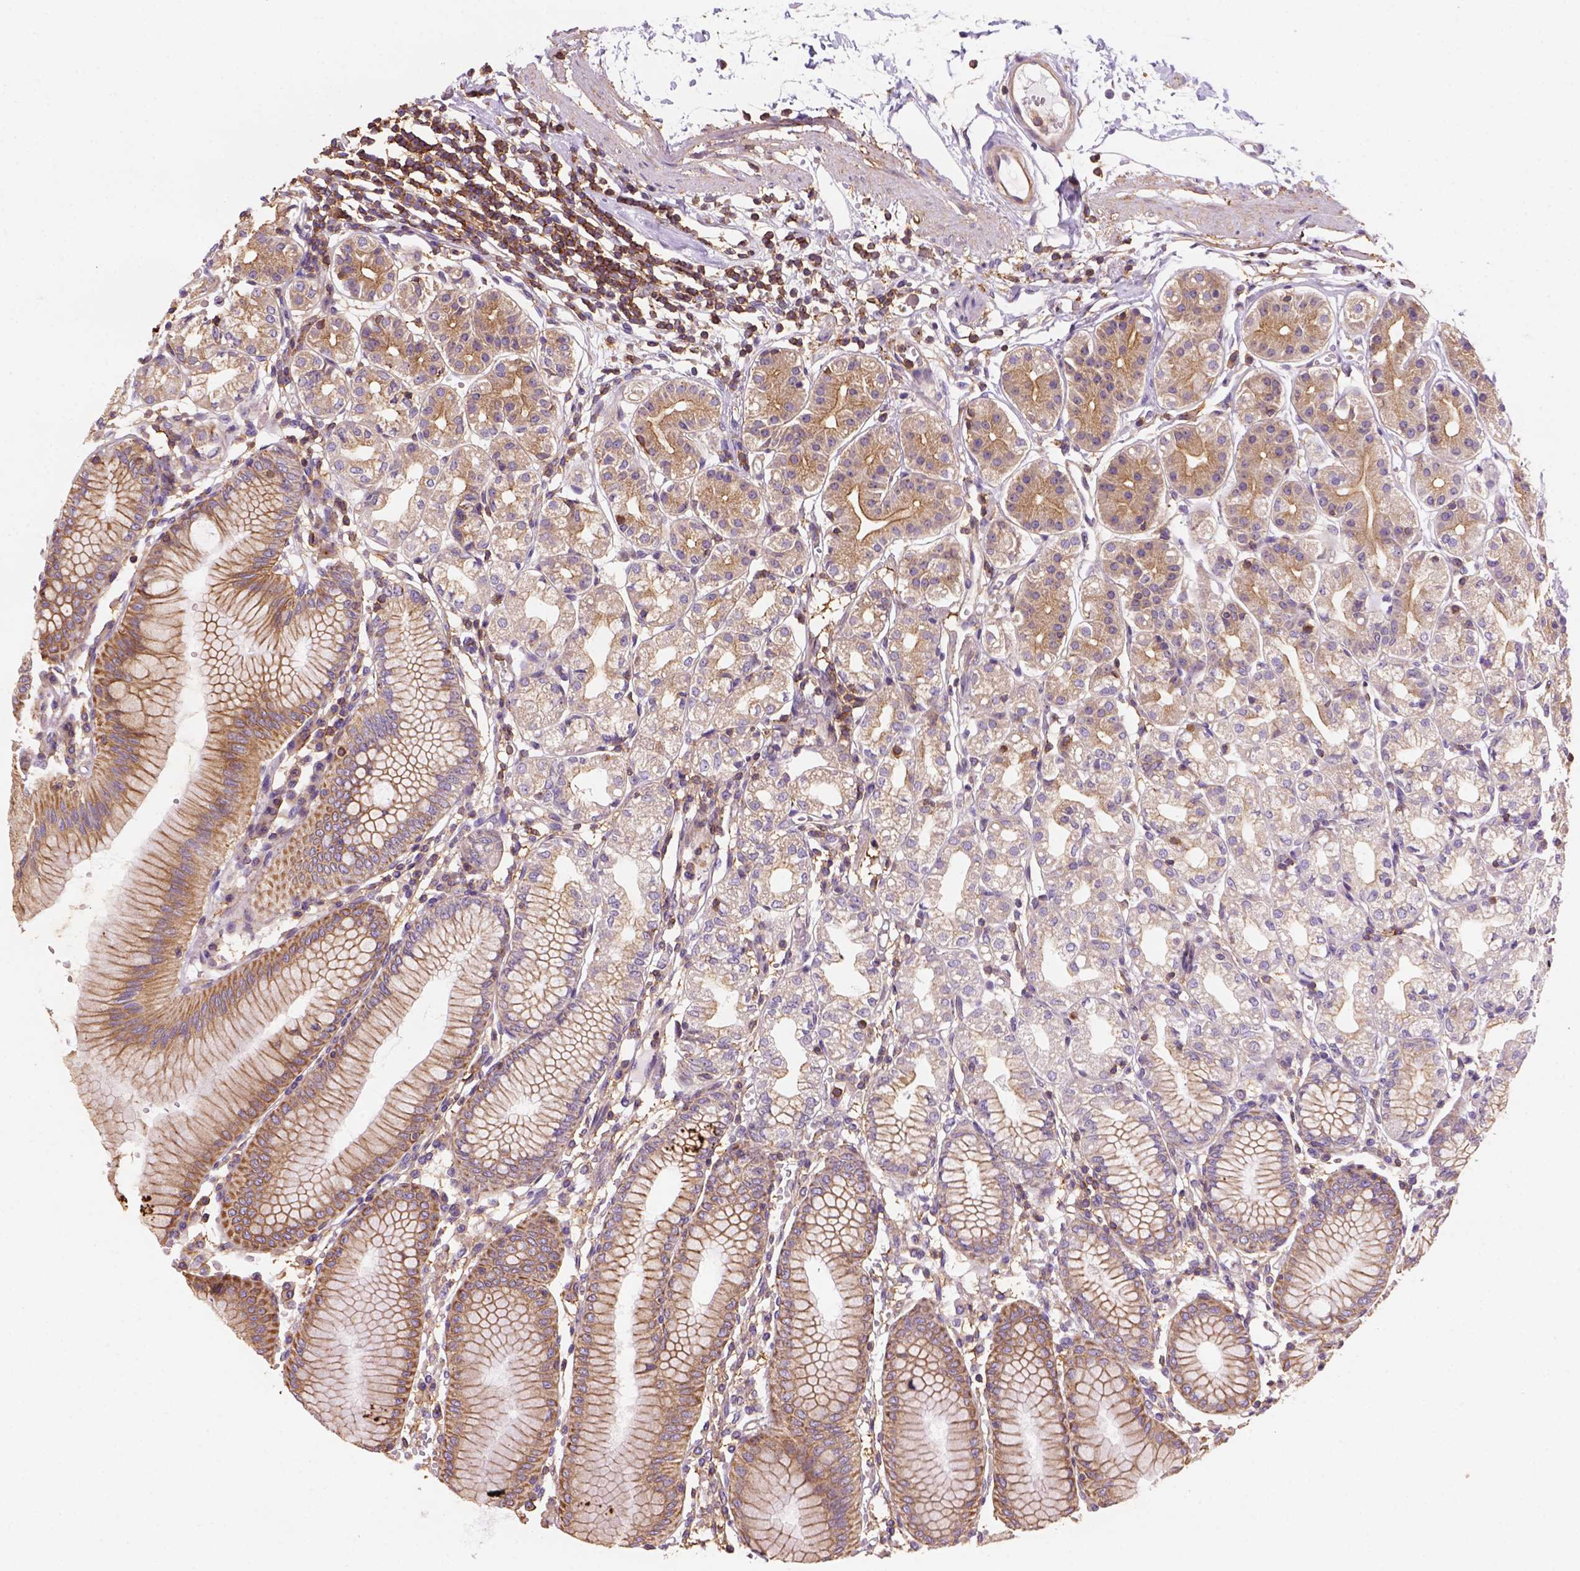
{"staining": {"intensity": "moderate", "quantity": ">75%", "location": "cytoplasmic/membranous"}, "tissue": "stomach", "cell_type": "Glandular cells", "image_type": "normal", "snomed": [{"axis": "morphology", "description": "Normal tissue, NOS"}, {"axis": "topography", "description": "Skeletal muscle"}, {"axis": "topography", "description": "Stomach"}], "caption": "This photomicrograph displays immunohistochemistry (IHC) staining of unremarkable human stomach, with medium moderate cytoplasmic/membranous staining in approximately >75% of glandular cells.", "gene": "GPRC5D", "patient": {"sex": "female", "age": 57}}